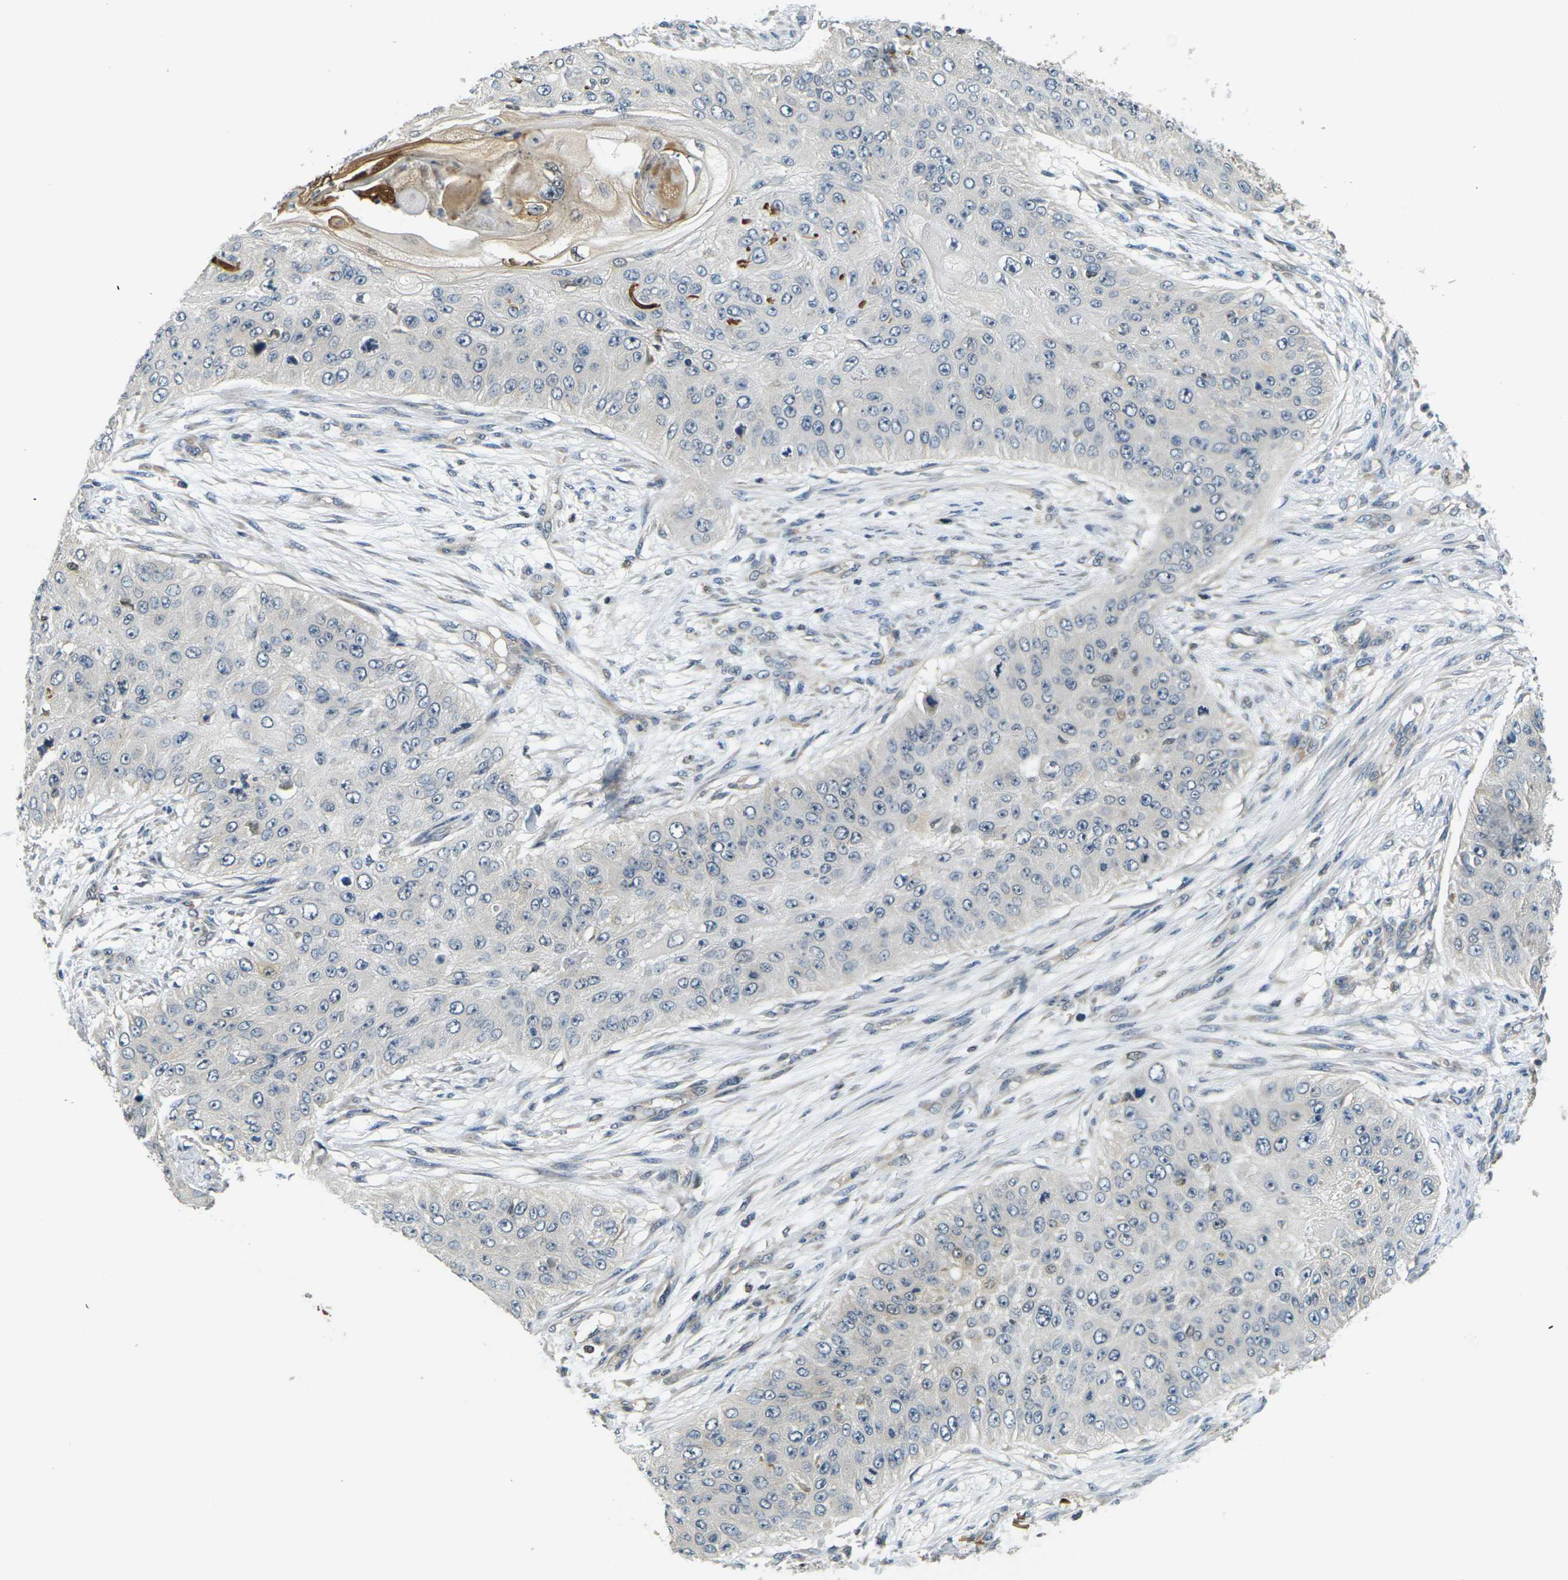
{"staining": {"intensity": "negative", "quantity": "none", "location": "none"}, "tissue": "skin cancer", "cell_type": "Tumor cells", "image_type": "cancer", "snomed": [{"axis": "morphology", "description": "Squamous cell carcinoma, NOS"}, {"axis": "topography", "description": "Skin"}], "caption": "DAB immunohistochemical staining of skin cancer demonstrates no significant expression in tumor cells.", "gene": "KLHL8", "patient": {"sex": "female", "age": 80}}